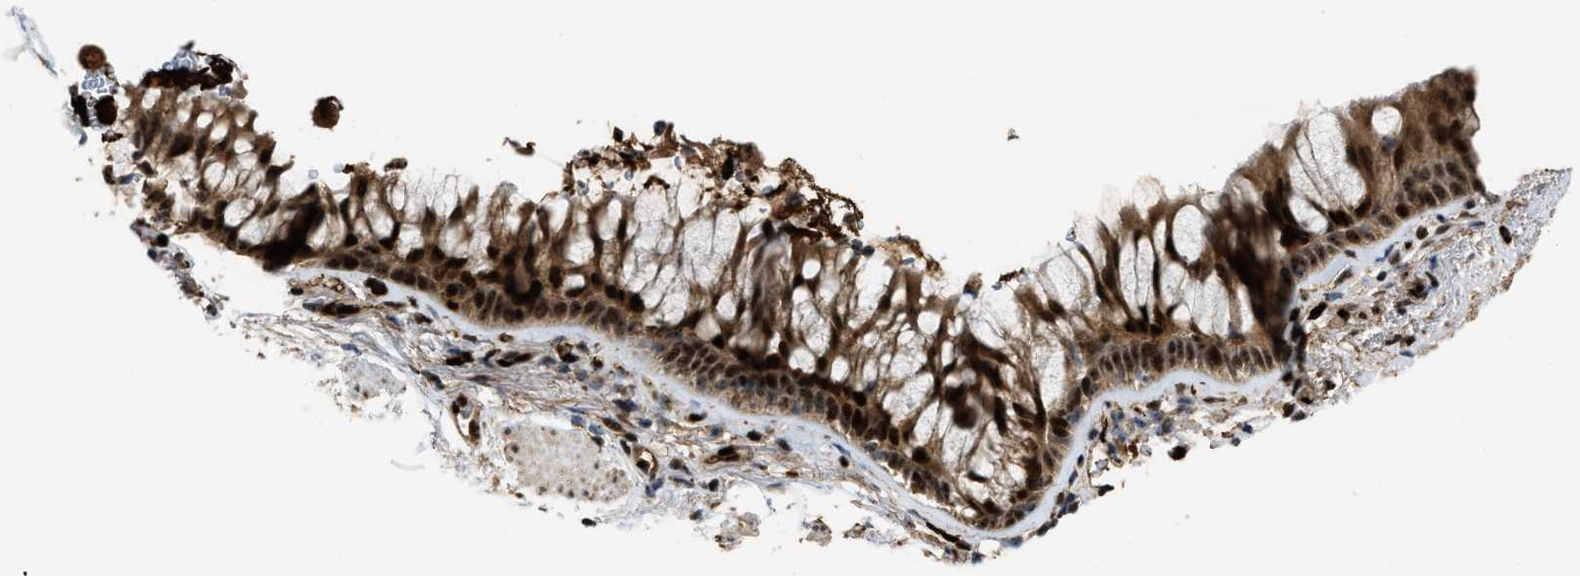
{"staining": {"intensity": "strong", "quantity": ">75%", "location": "cytoplasmic/membranous,nuclear"}, "tissue": "bronchus", "cell_type": "Respiratory epithelial cells", "image_type": "normal", "snomed": [{"axis": "morphology", "description": "Normal tissue, NOS"}, {"axis": "topography", "description": "Cartilage tissue"}, {"axis": "topography", "description": "Bronchus"}], "caption": "Bronchus stained for a protein demonstrates strong cytoplasmic/membranous,nuclear positivity in respiratory epithelial cells. The staining was performed using DAB, with brown indicating positive protein expression. Nuclei are stained blue with hematoxylin.", "gene": "ZNF687", "patient": {"sex": "female", "age": 53}}